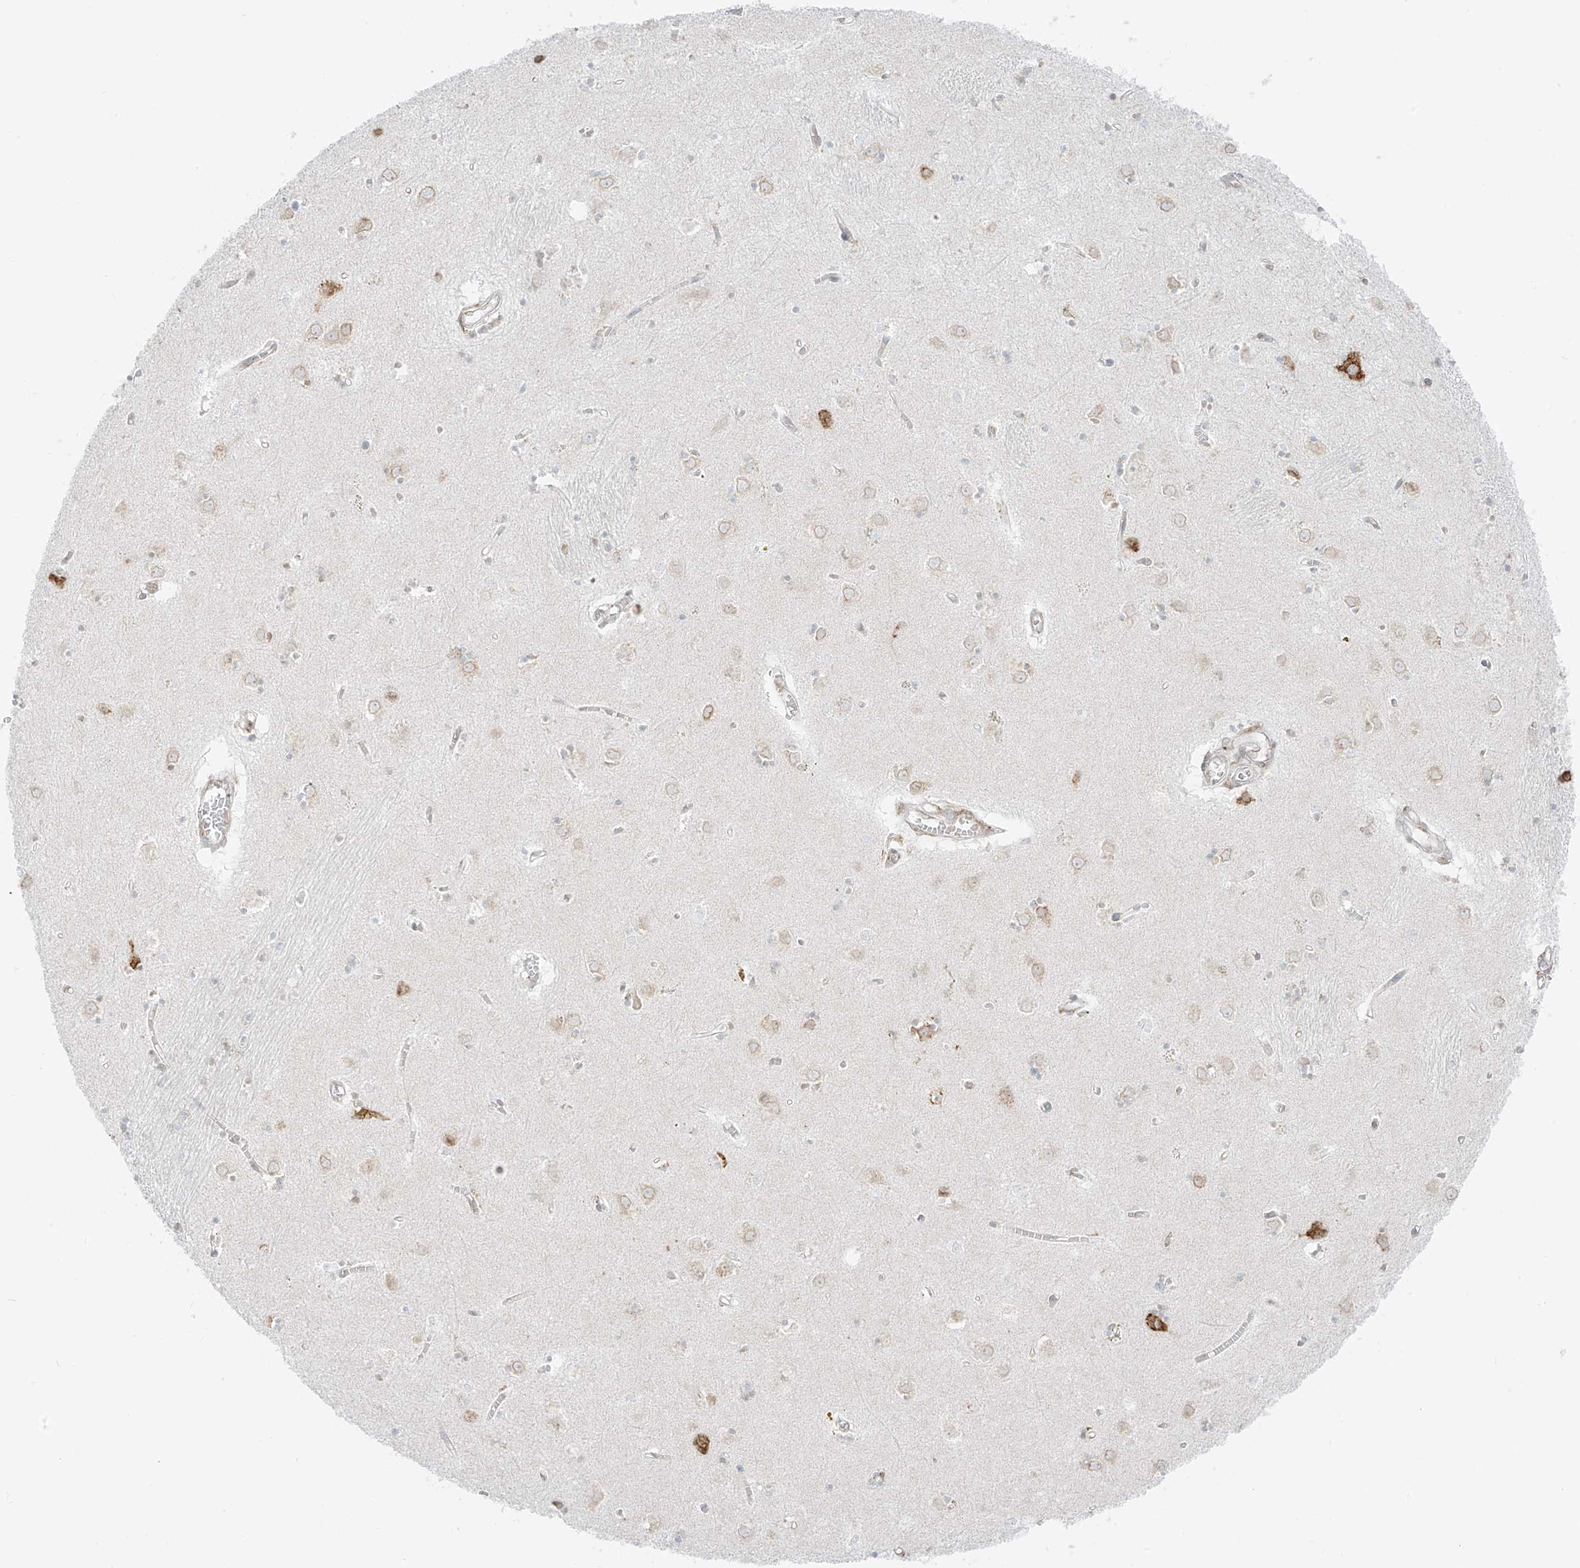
{"staining": {"intensity": "moderate", "quantity": "<25%", "location": "cytoplasmic/membranous"}, "tissue": "caudate", "cell_type": "Glial cells", "image_type": "normal", "snomed": [{"axis": "morphology", "description": "Normal tissue, NOS"}, {"axis": "topography", "description": "Lateral ventricle wall"}], "caption": "Protein staining shows moderate cytoplasmic/membranous expression in about <25% of glial cells in benign caudate.", "gene": "LRRC59", "patient": {"sex": "male", "age": 70}}